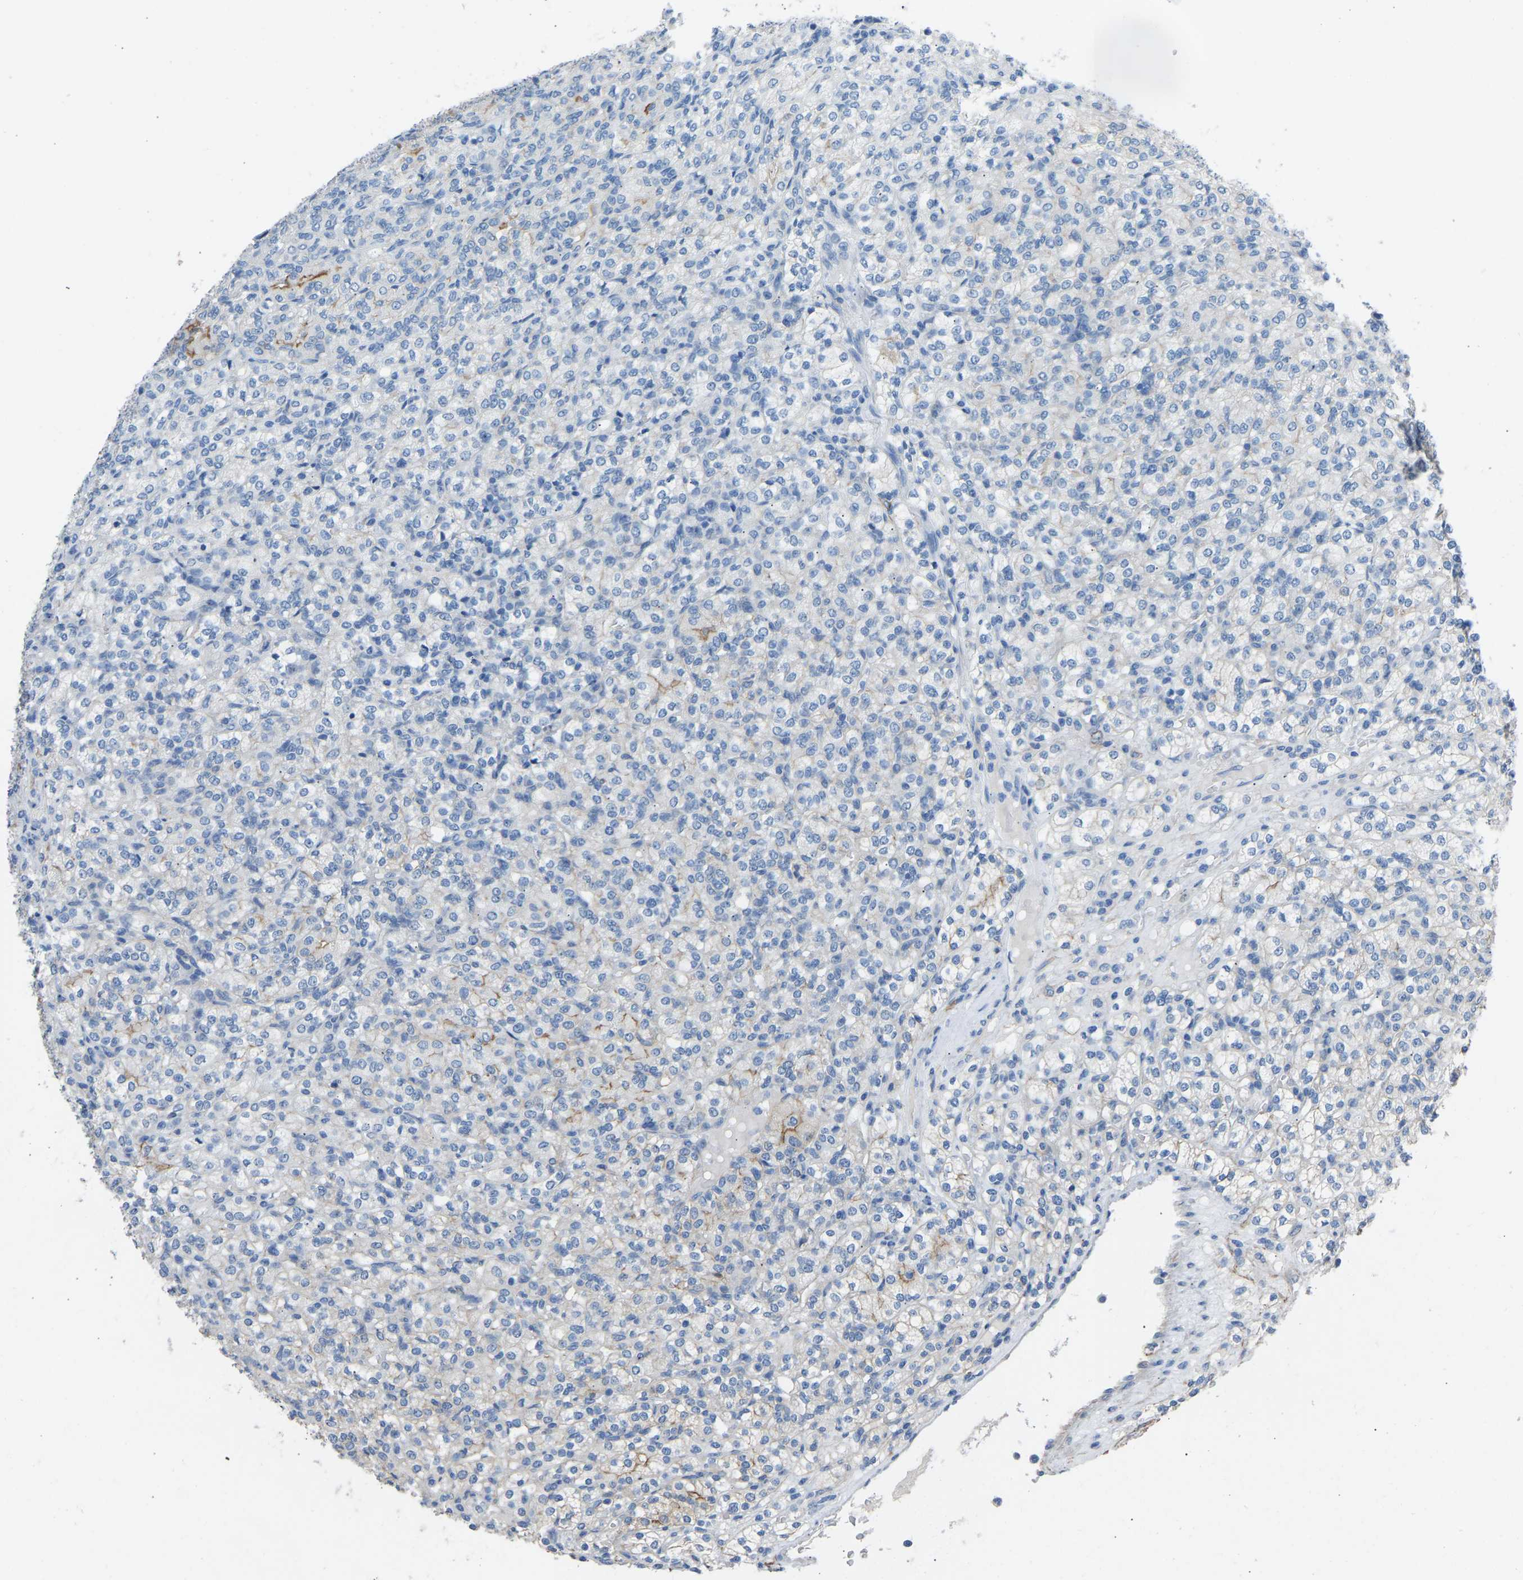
{"staining": {"intensity": "moderate", "quantity": "<25%", "location": "cytoplasmic/membranous"}, "tissue": "renal cancer", "cell_type": "Tumor cells", "image_type": "cancer", "snomed": [{"axis": "morphology", "description": "Adenocarcinoma, NOS"}, {"axis": "topography", "description": "Kidney"}], "caption": "Immunohistochemical staining of human adenocarcinoma (renal) reveals low levels of moderate cytoplasmic/membranous protein positivity in about <25% of tumor cells.", "gene": "MYH10", "patient": {"sex": "male", "age": 77}}